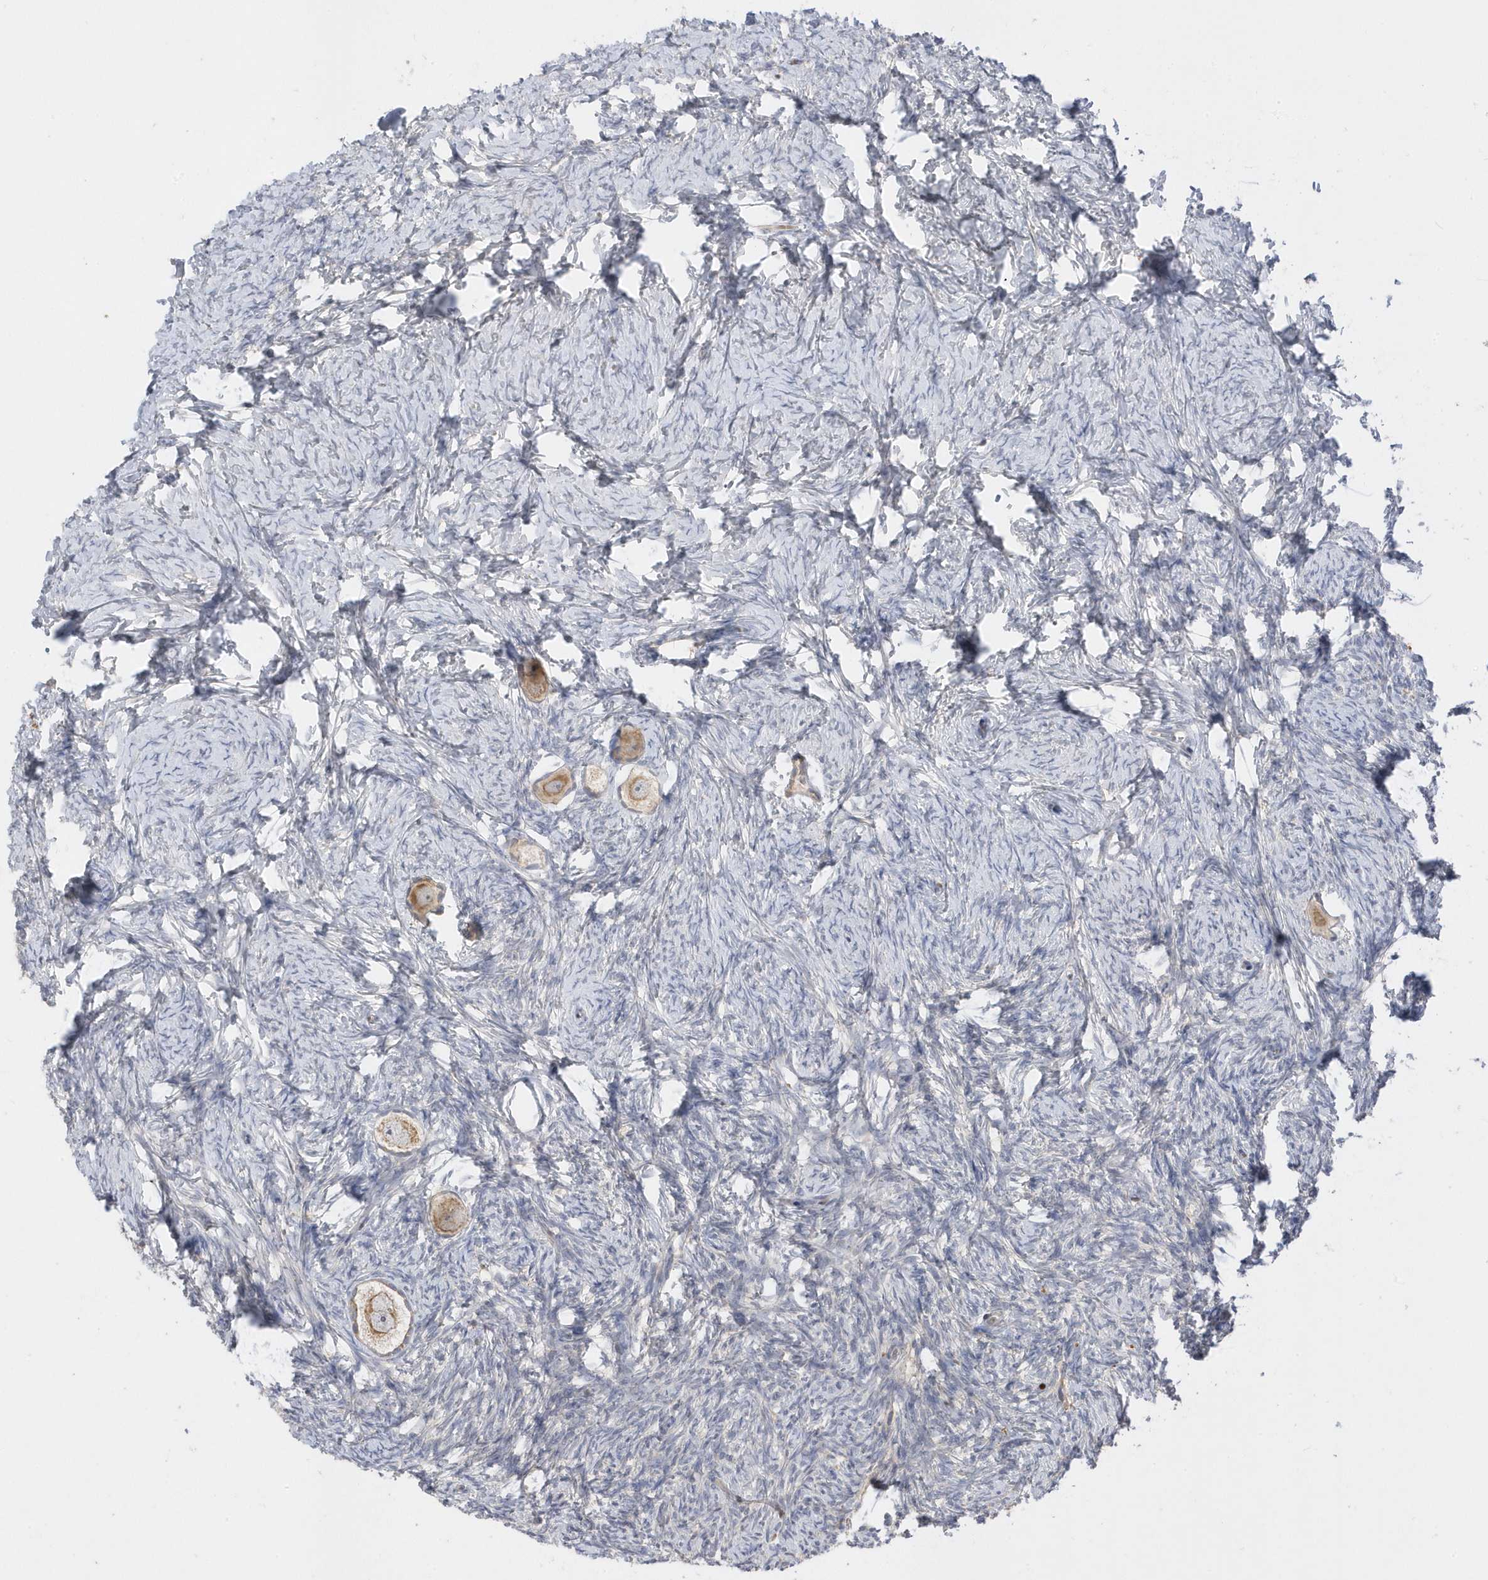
{"staining": {"intensity": "moderate", "quantity": ">75%", "location": "cytoplasmic/membranous"}, "tissue": "ovary", "cell_type": "Follicle cells", "image_type": "normal", "snomed": [{"axis": "morphology", "description": "Normal tissue, NOS"}, {"axis": "topography", "description": "Ovary"}], "caption": "IHC histopathology image of normal ovary: human ovary stained using immunohistochemistry shows medium levels of moderate protein expression localized specifically in the cytoplasmic/membranous of follicle cells, appearing as a cytoplasmic/membranous brown color.", "gene": "DPP9", "patient": {"sex": "female", "age": 27}}